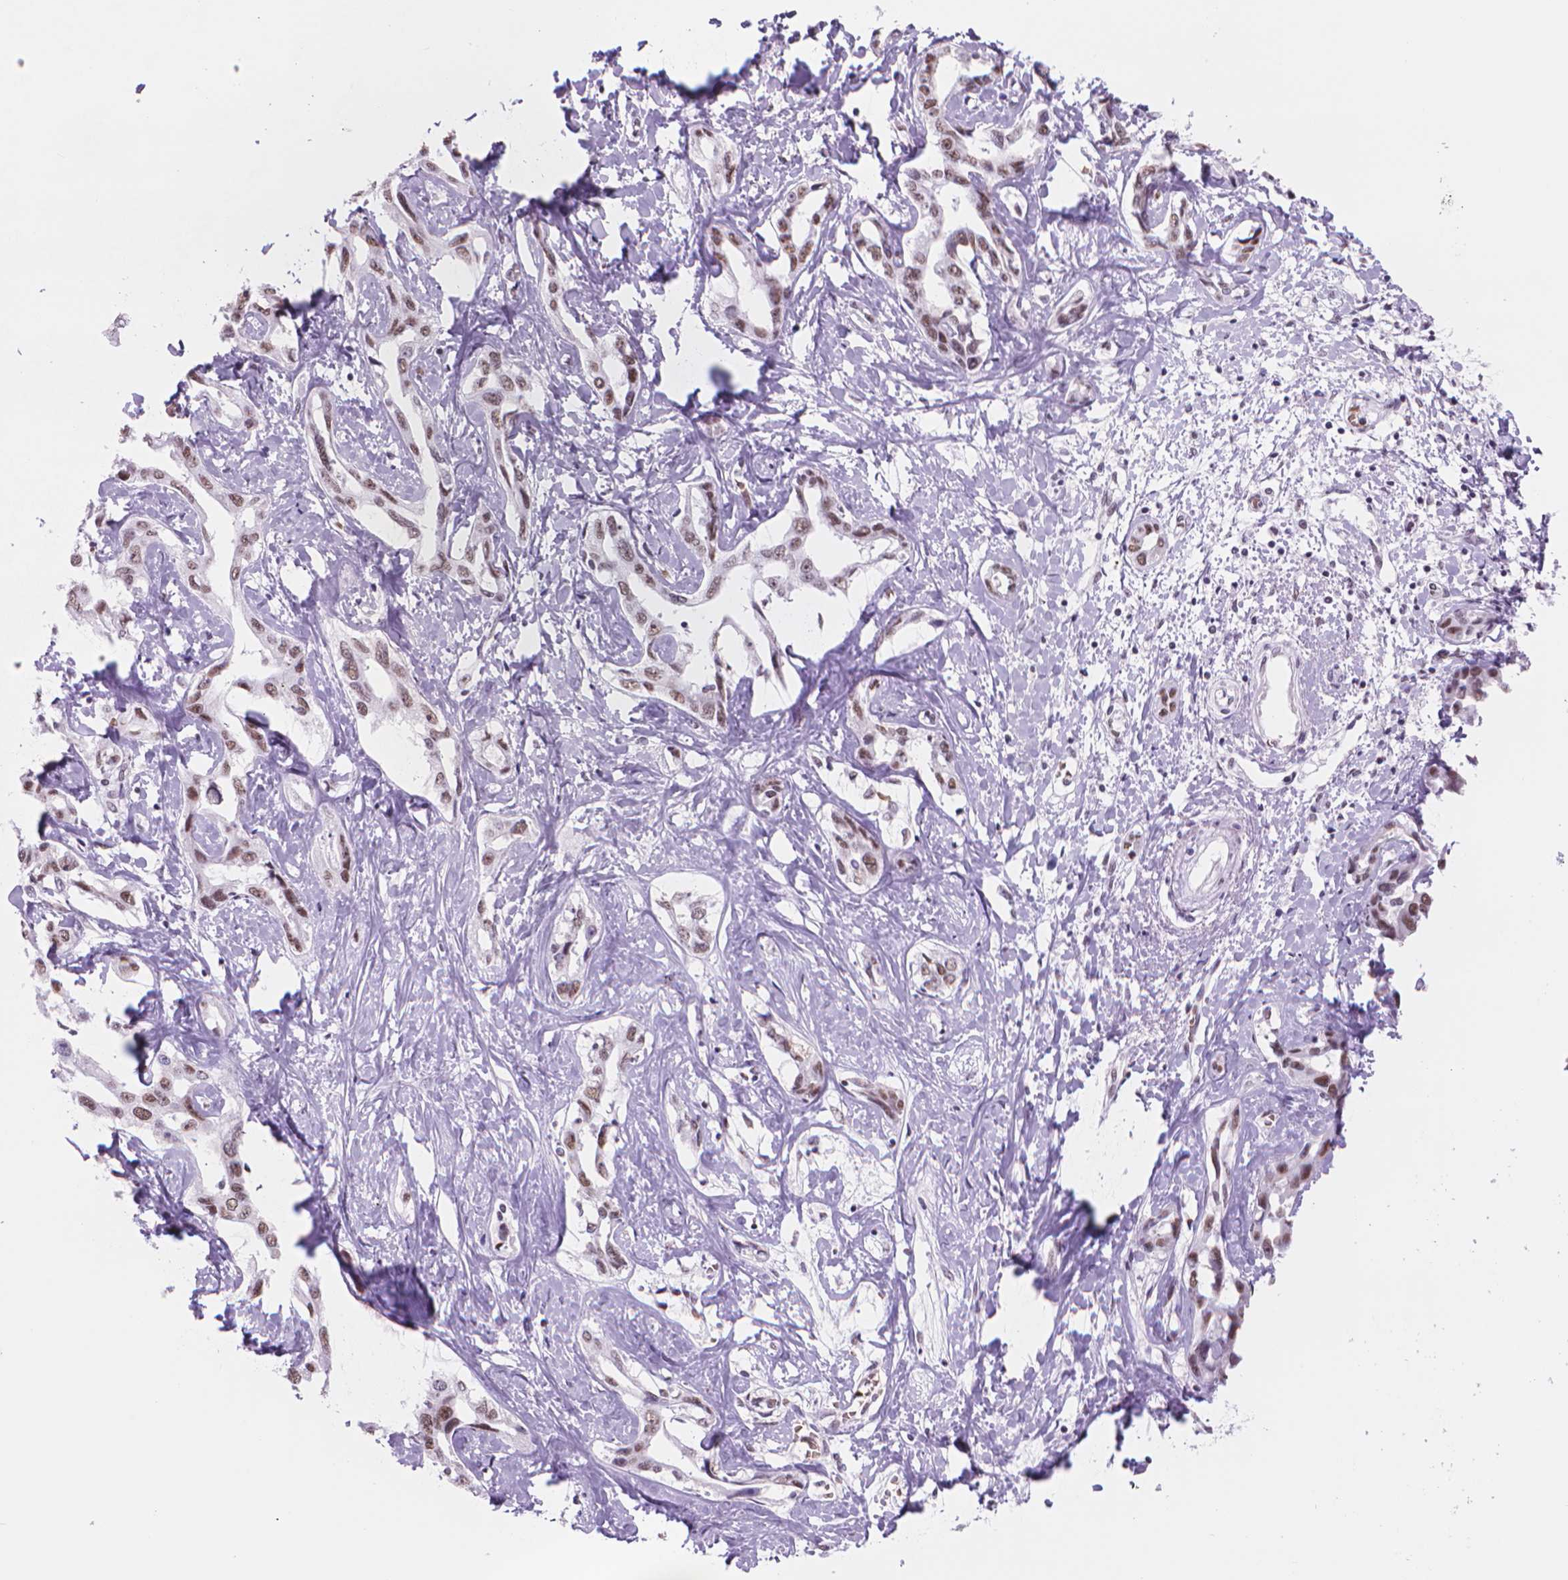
{"staining": {"intensity": "moderate", "quantity": ">75%", "location": "nuclear"}, "tissue": "liver cancer", "cell_type": "Tumor cells", "image_type": "cancer", "snomed": [{"axis": "morphology", "description": "Cholangiocarcinoma"}, {"axis": "topography", "description": "Liver"}], "caption": "Liver cholangiocarcinoma tissue reveals moderate nuclear expression in approximately >75% of tumor cells", "gene": "POLR3D", "patient": {"sex": "male", "age": 59}}